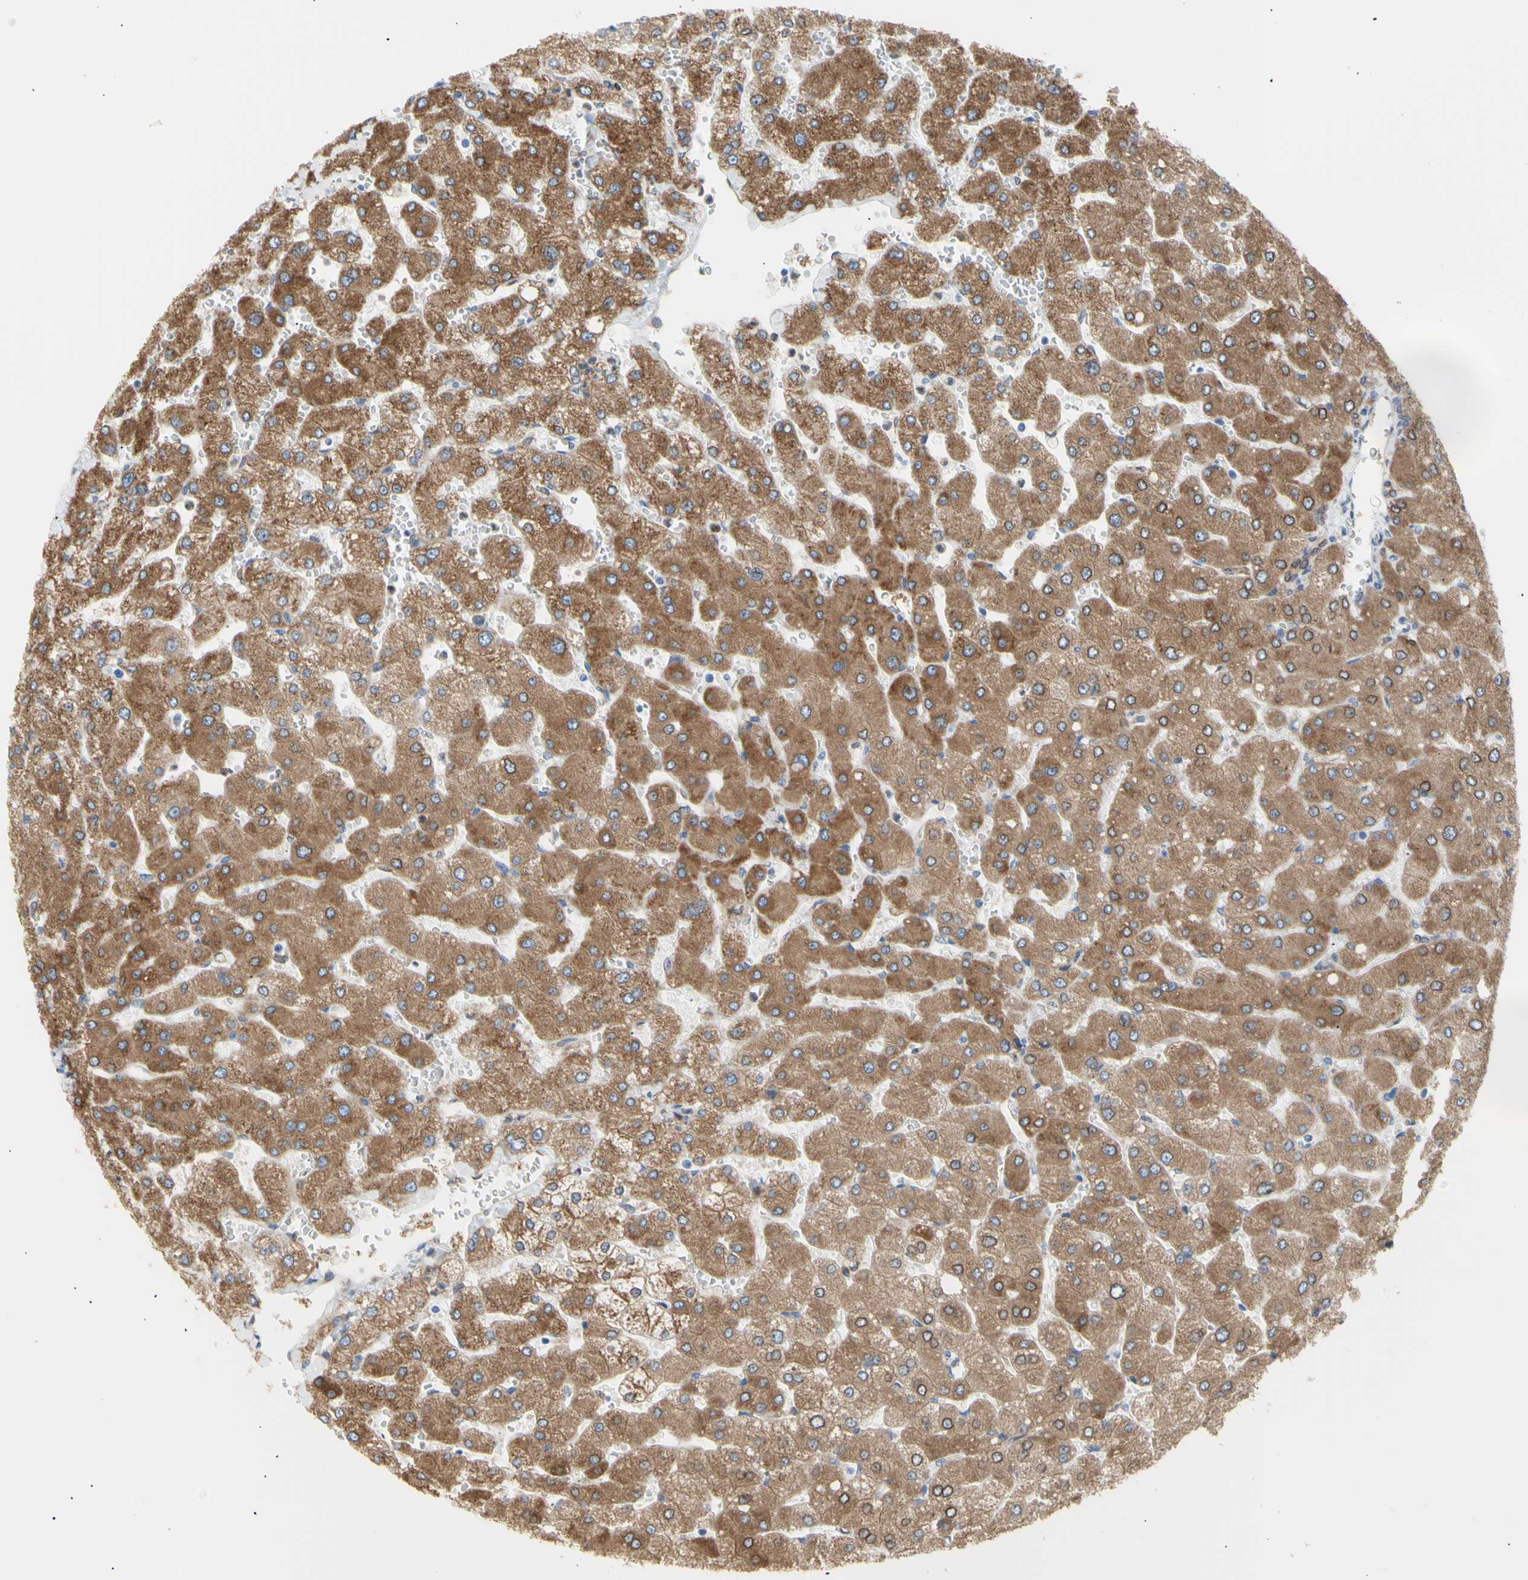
{"staining": {"intensity": "moderate", "quantity": ">75%", "location": "cytoplasmic/membranous,nuclear"}, "tissue": "liver", "cell_type": "Cholangiocytes", "image_type": "normal", "snomed": [{"axis": "morphology", "description": "Normal tissue, NOS"}, {"axis": "topography", "description": "Liver"}], "caption": "Protein staining demonstrates moderate cytoplasmic/membranous,nuclear expression in approximately >75% of cholangiocytes in benign liver. (IHC, brightfield microscopy, high magnification).", "gene": "ERLIN1", "patient": {"sex": "male", "age": 55}}